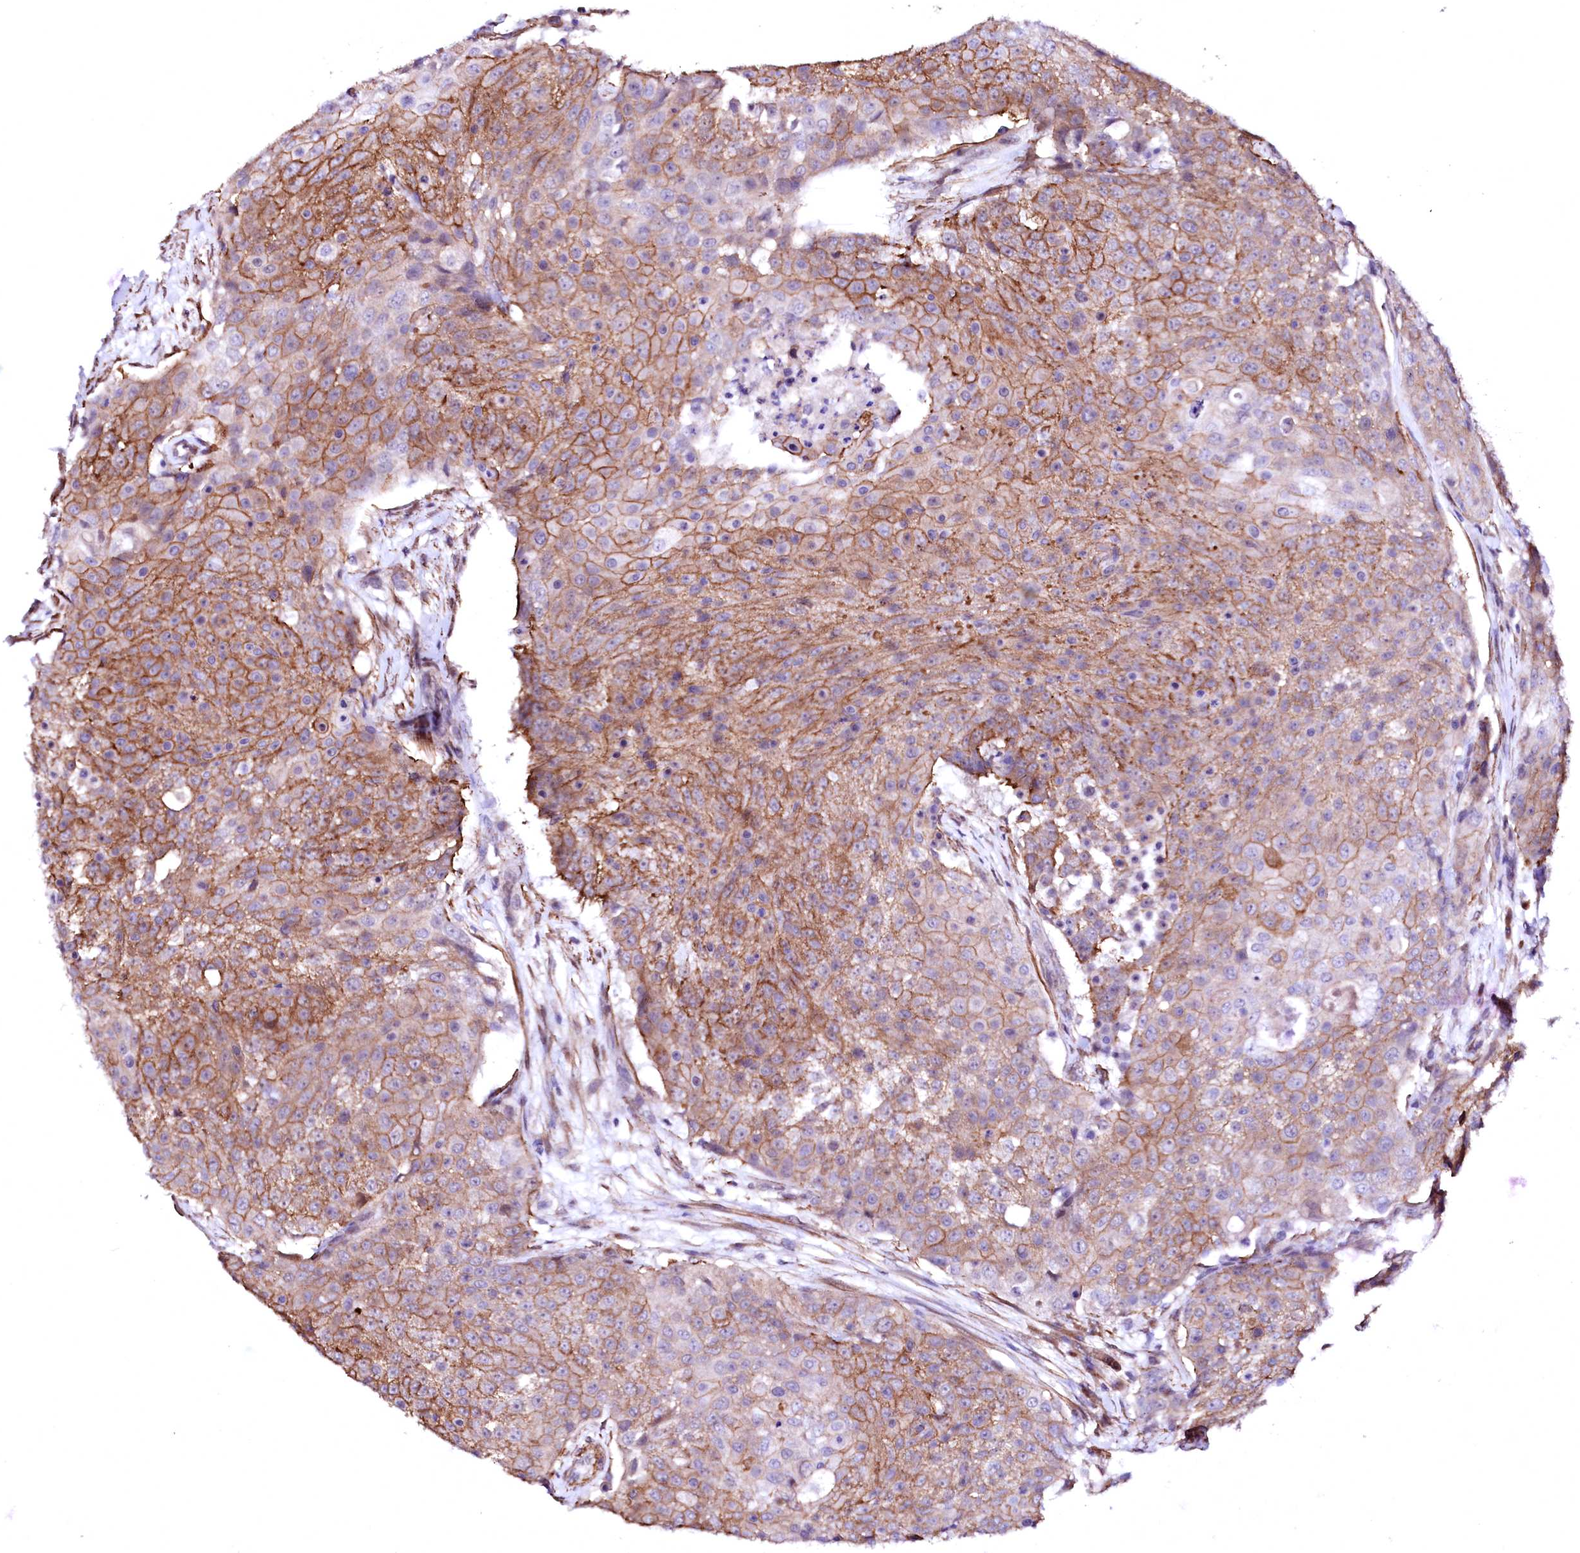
{"staining": {"intensity": "moderate", "quantity": ">75%", "location": "cytoplasmic/membranous"}, "tissue": "urothelial cancer", "cell_type": "Tumor cells", "image_type": "cancer", "snomed": [{"axis": "morphology", "description": "Urothelial carcinoma, High grade"}, {"axis": "topography", "description": "Urinary bladder"}], "caption": "Protein staining of urothelial carcinoma (high-grade) tissue reveals moderate cytoplasmic/membranous expression in about >75% of tumor cells.", "gene": "GPR176", "patient": {"sex": "female", "age": 63}}